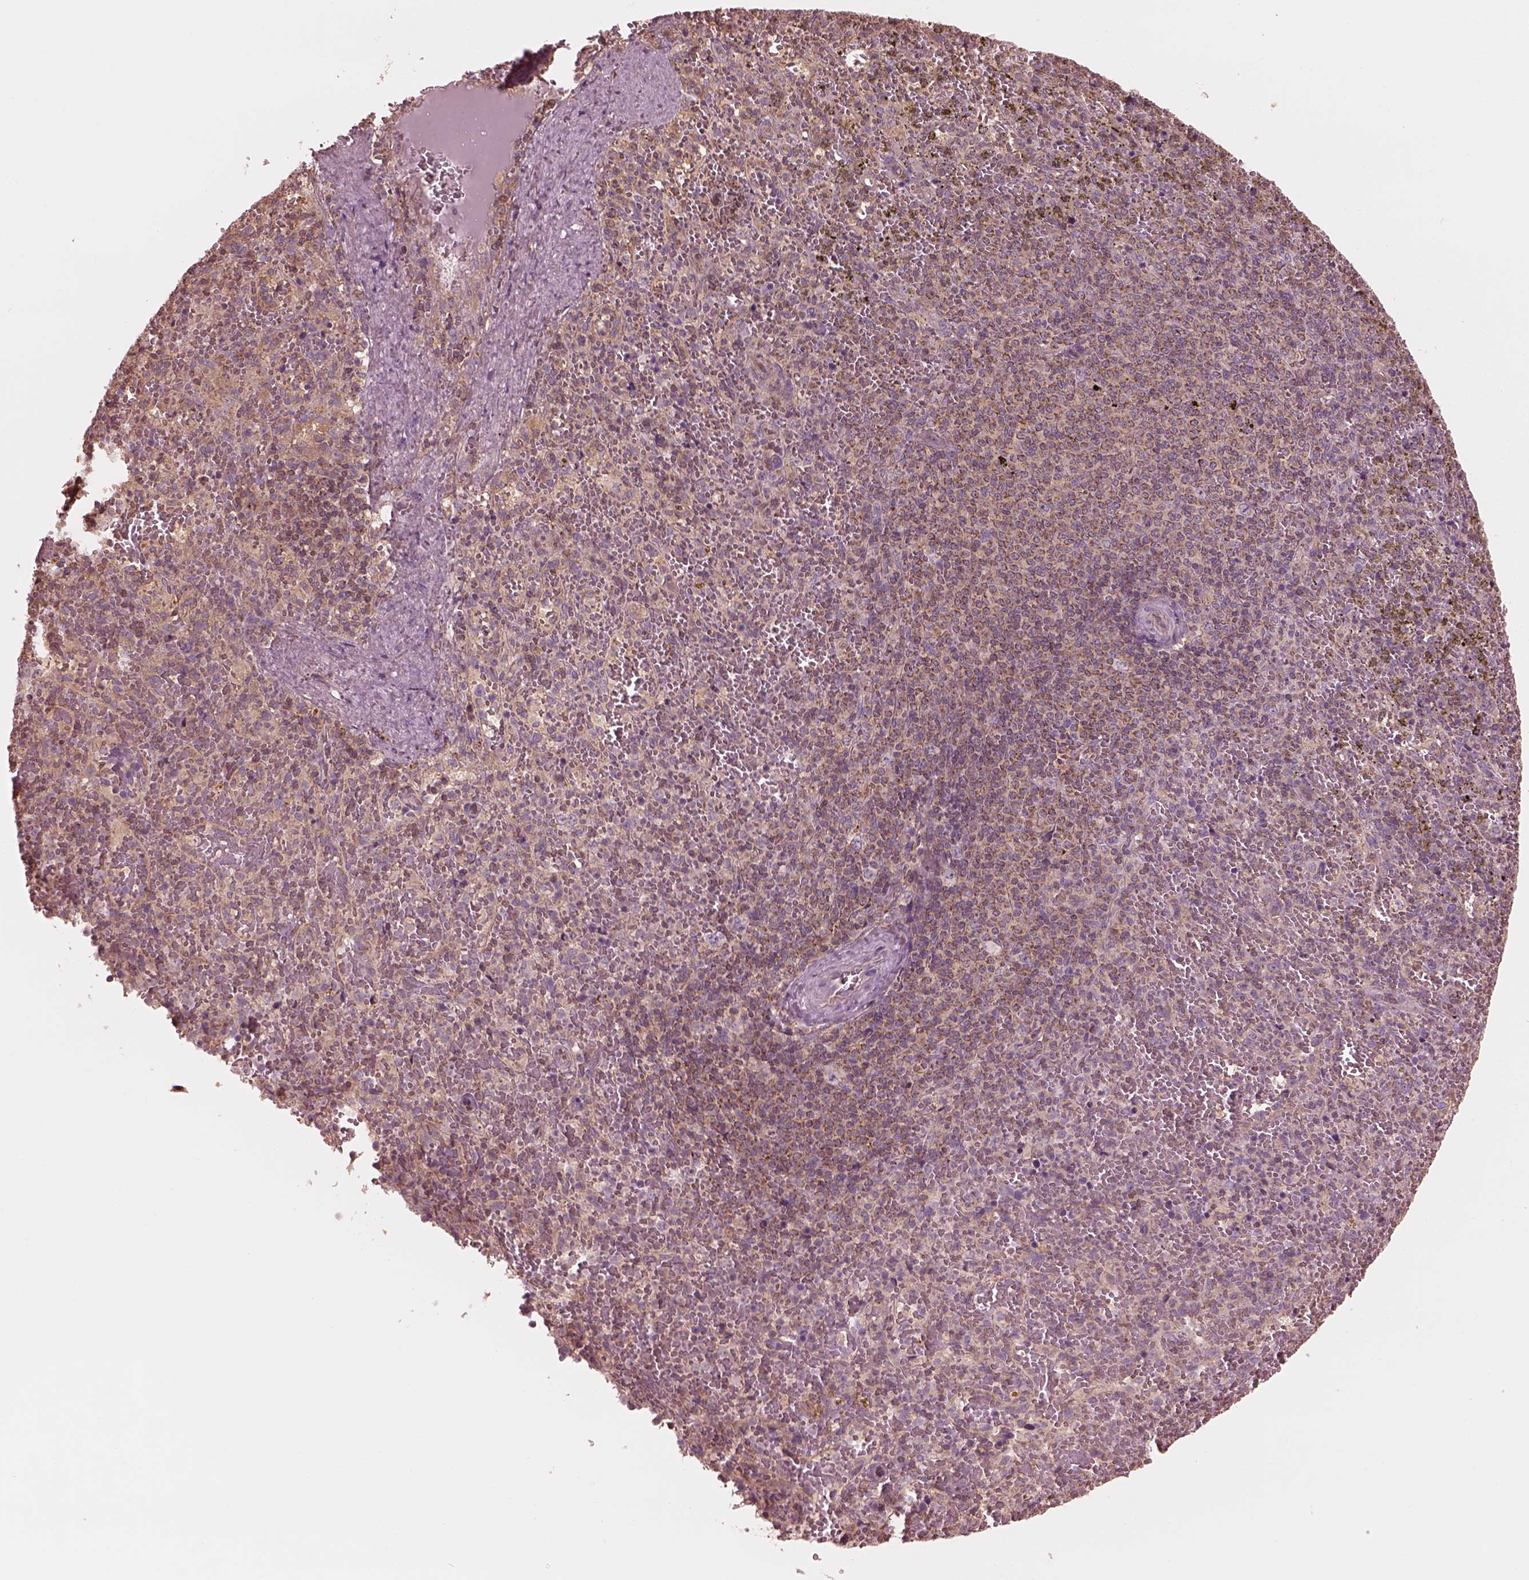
{"staining": {"intensity": "moderate", "quantity": "<25%", "location": "cytoplasmic/membranous"}, "tissue": "spleen", "cell_type": "Cells in red pulp", "image_type": "normal", "snomed": [{"axis": "morphology", "description": "Normal tissue, NOS"}, {"axis": "topography", "description": "Spleen"}], "caption": "Moderate cytoplasmic/membranous positivity is appreciated in about <25% of cells in red pulp in benign spleen. (DAB (3,3'-diaminobenzidine) = brown stain, brightfield microscopy at high magnification).", "gene": "STK33", "patient": {"sex": "female", "age": 50}}